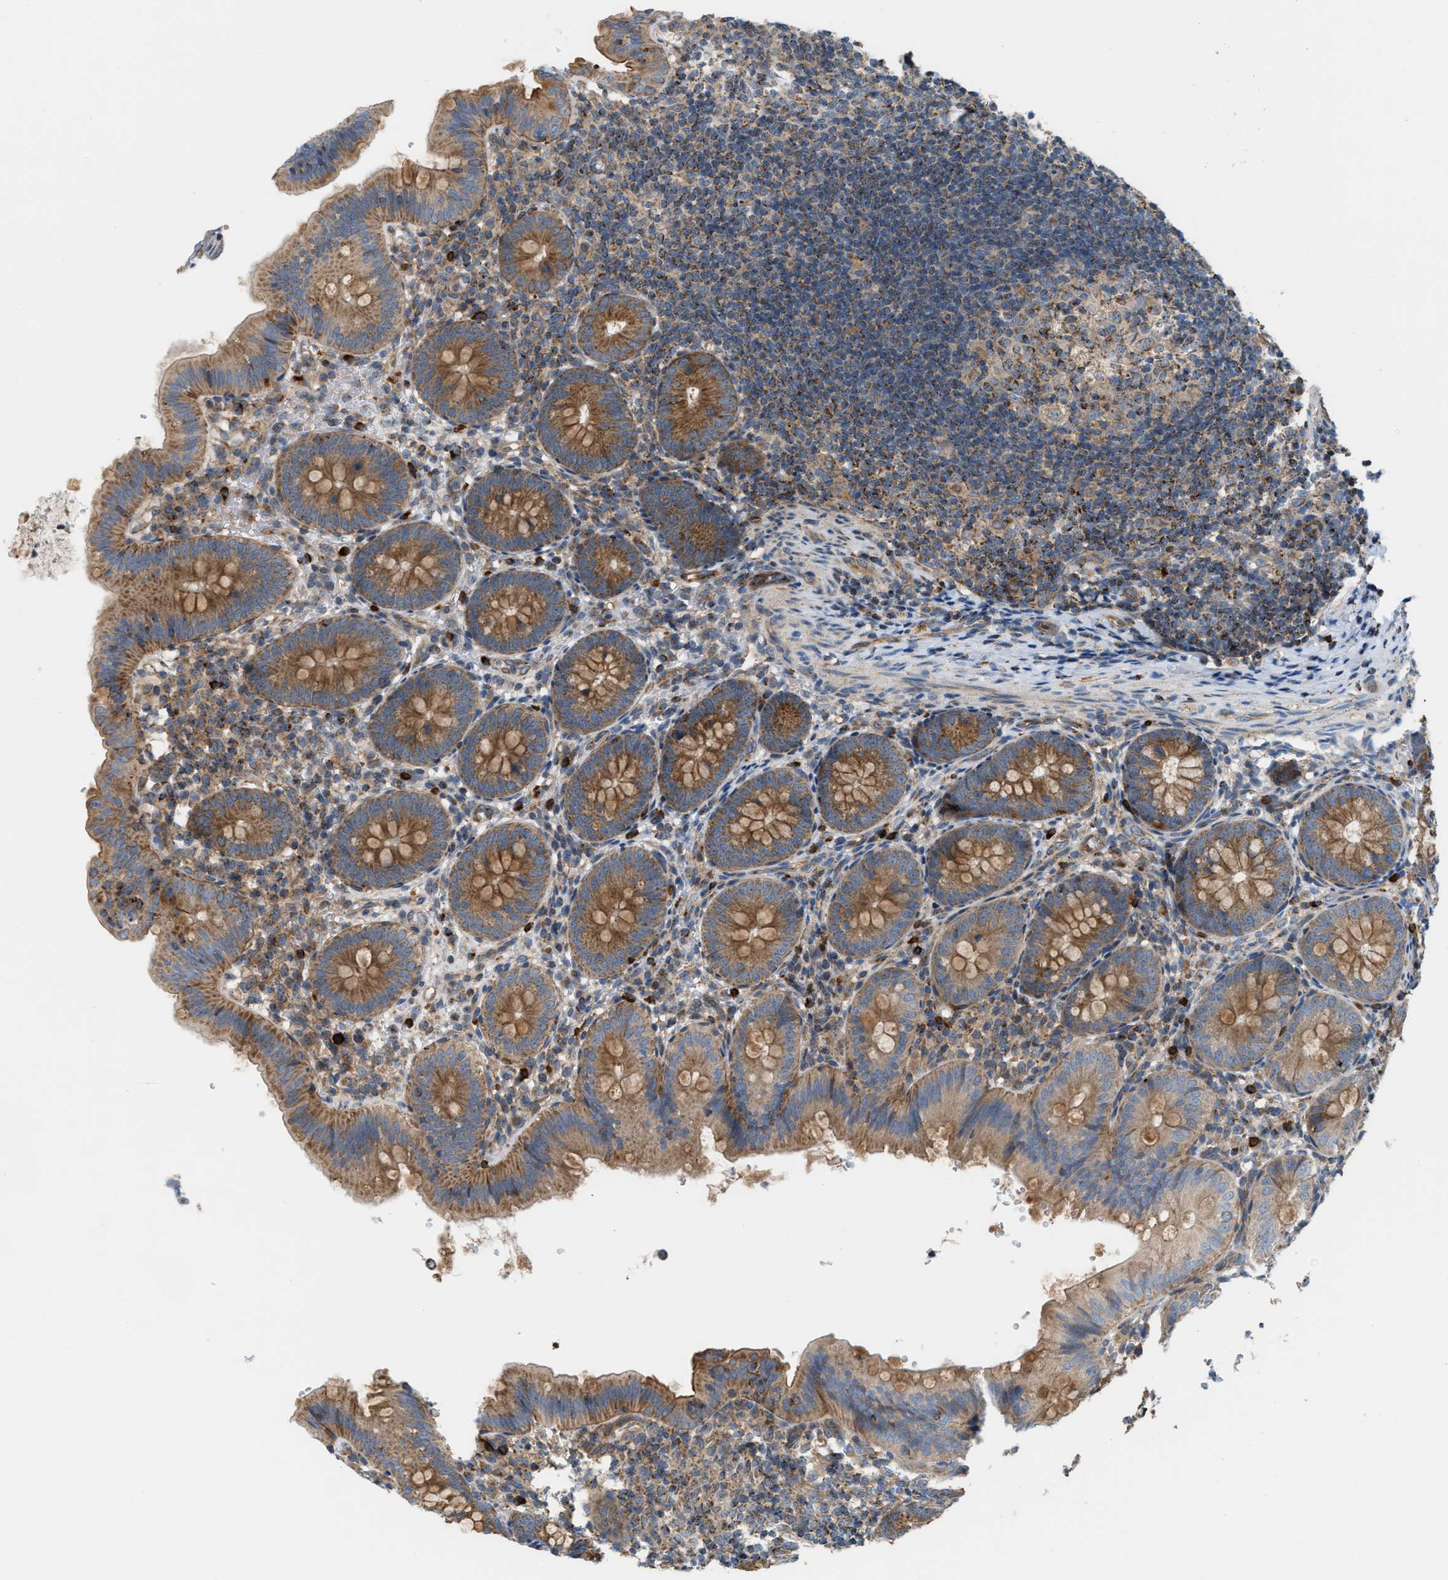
{"staining": {"intensity": "moderate", "quantity": ">75%", "location": "cytoplasmic/membranous"}, "tissue": "appendix", "cell_type": "Glandular cells", "image_type": "normal", "snomed": [{"axis": "morphology", "description": "Normal tissue, NOS"}, {"axis": "topography", "description": "Appendix"}], "caption": "High-power microscopy captured an IHC image of unremarkable appendix, revealing moderate cytoplasmic/membranous staining in approximately >75% of glandular cells. The staining is performed using DAB (3,3'-diaminobenzidine) brown chromogen to label protein expression. The nuclei are counter-stained blue using hematoxylin.", "gene": "PDCL", "patient": {"sex": "male", "age": 1}}